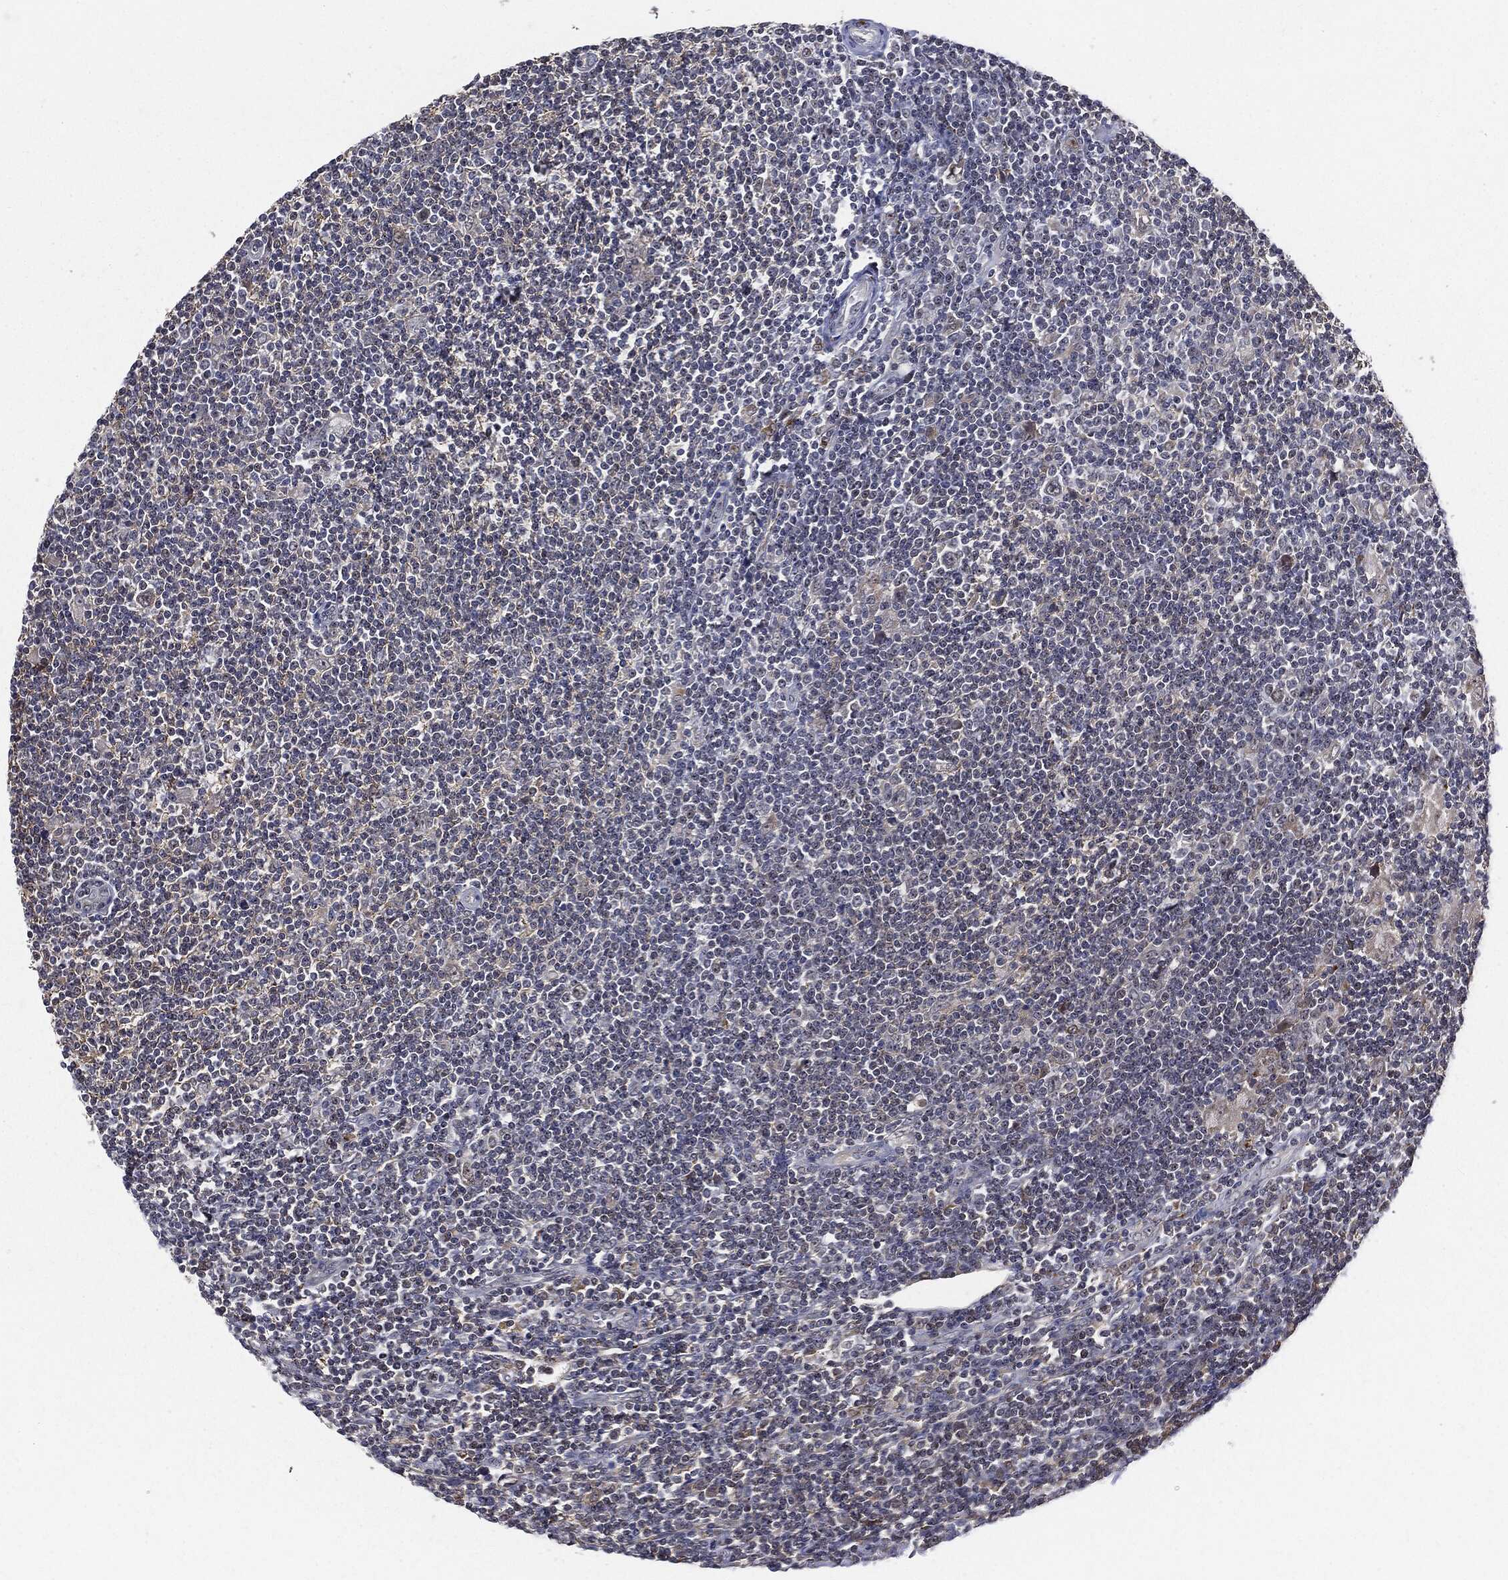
{"staining": {"intensity": "negative", "quantity": "none", "location": "none"}, "tissue": "lymphoma", "cell_type": "Tumor cells", "image_type": "cancer", "snomed": [{"axis": "morphology", "description": "Hodgkin's disease, NOS"}, {"axis": "topography", "description": "Lymph node"}], "caption": "DAB immunohistochemical staining of human lymphoma demonstrates no significant staining in tumor cells.", "gene": "TRMT1L", "patient": {"sex": "male", "age": 40}}